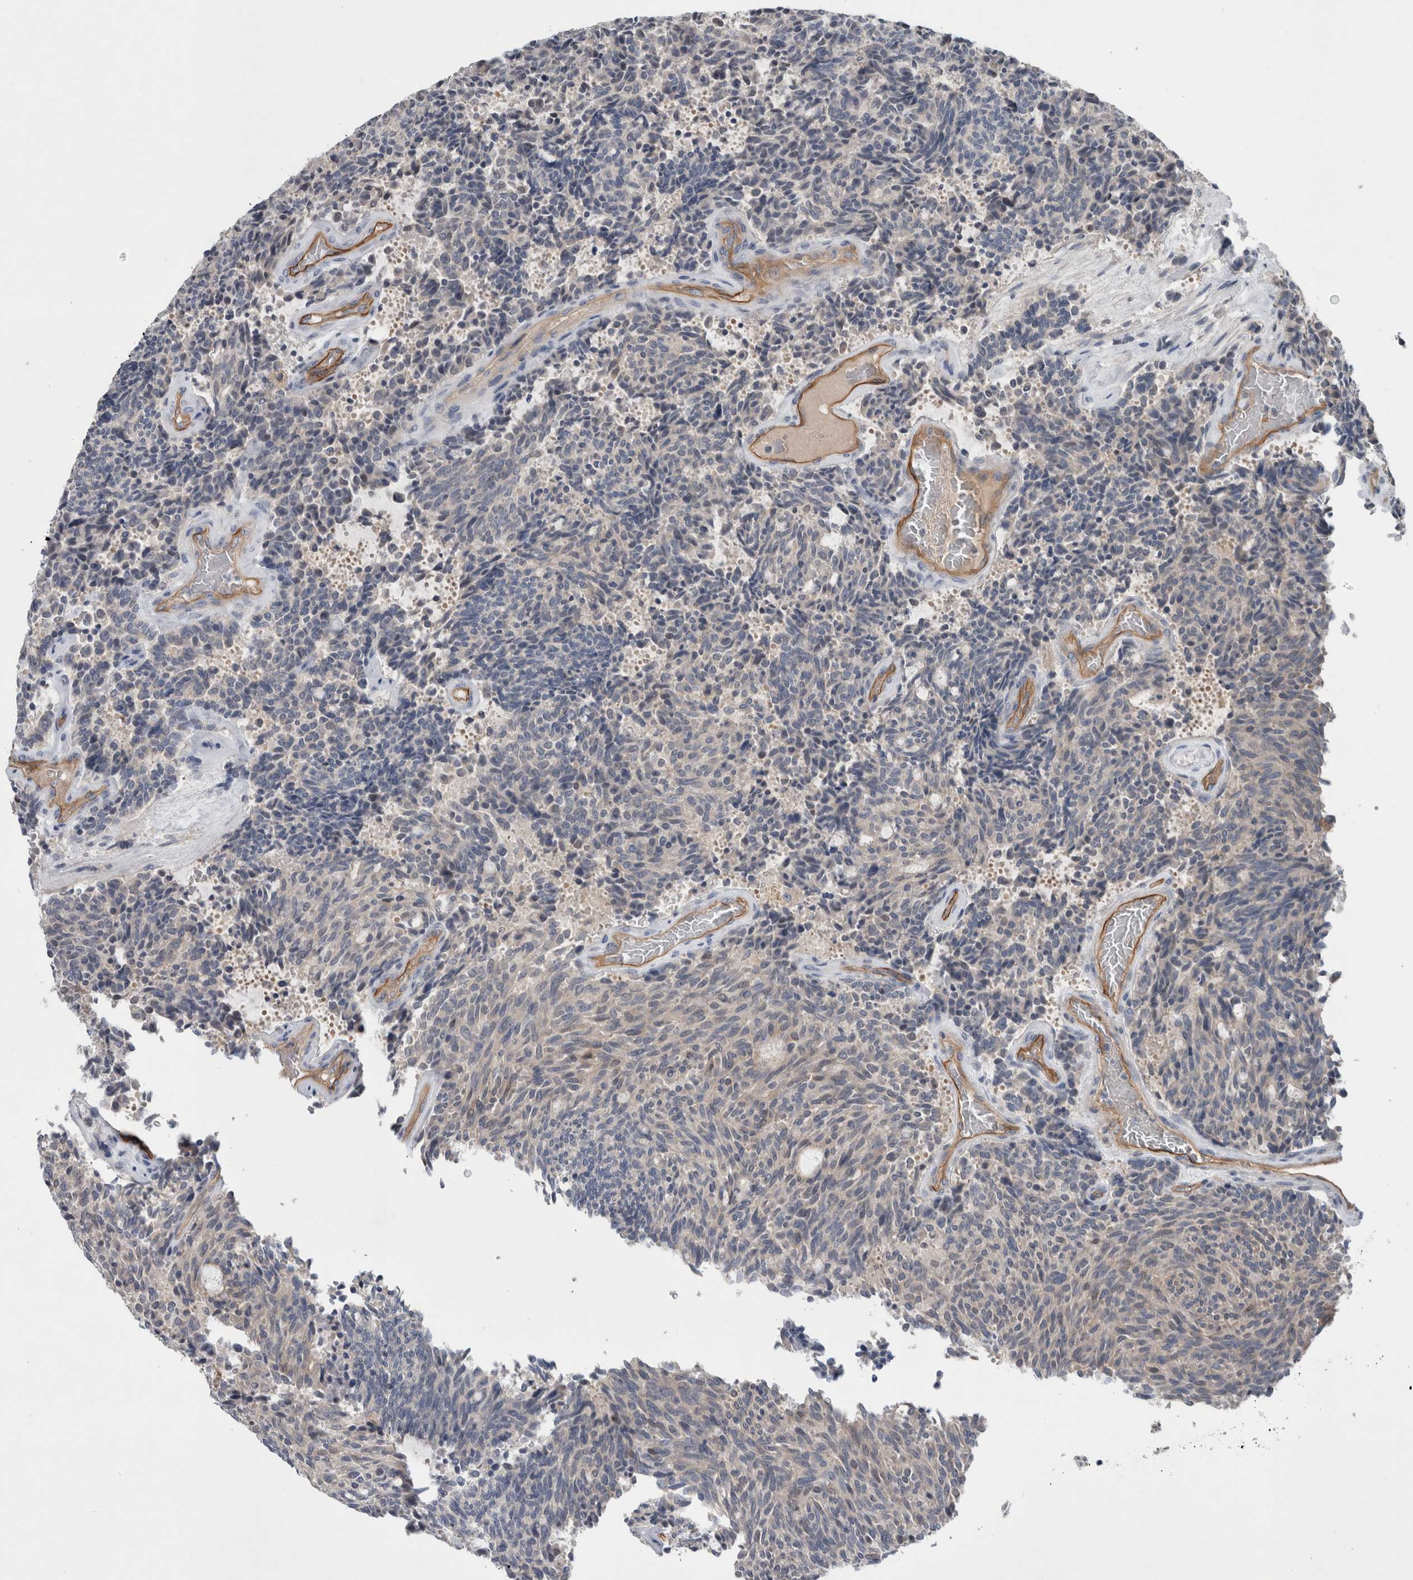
{"staining": {"intensity": "negative", "quantity": "none", "location": "none"}, "tissue": "carcinoid", "cell_type": "Tumor cells", "image_type": "cancer", "snomed": [{"axis": "morphology", "description": "Carcinoid, malignant, NOS"}, {"axis": "topography", "description": "Pancreas"}], "caption": "High magnification brightfield microscopy of carcinoid stained with DAB (3,3'-diaminobenzidine) (brown) and counterstained with hematoxylin (blue): tumor cells show no significant positivity.", "gene": "BCAM", "patient": {"sex": "female", "age": 54}}